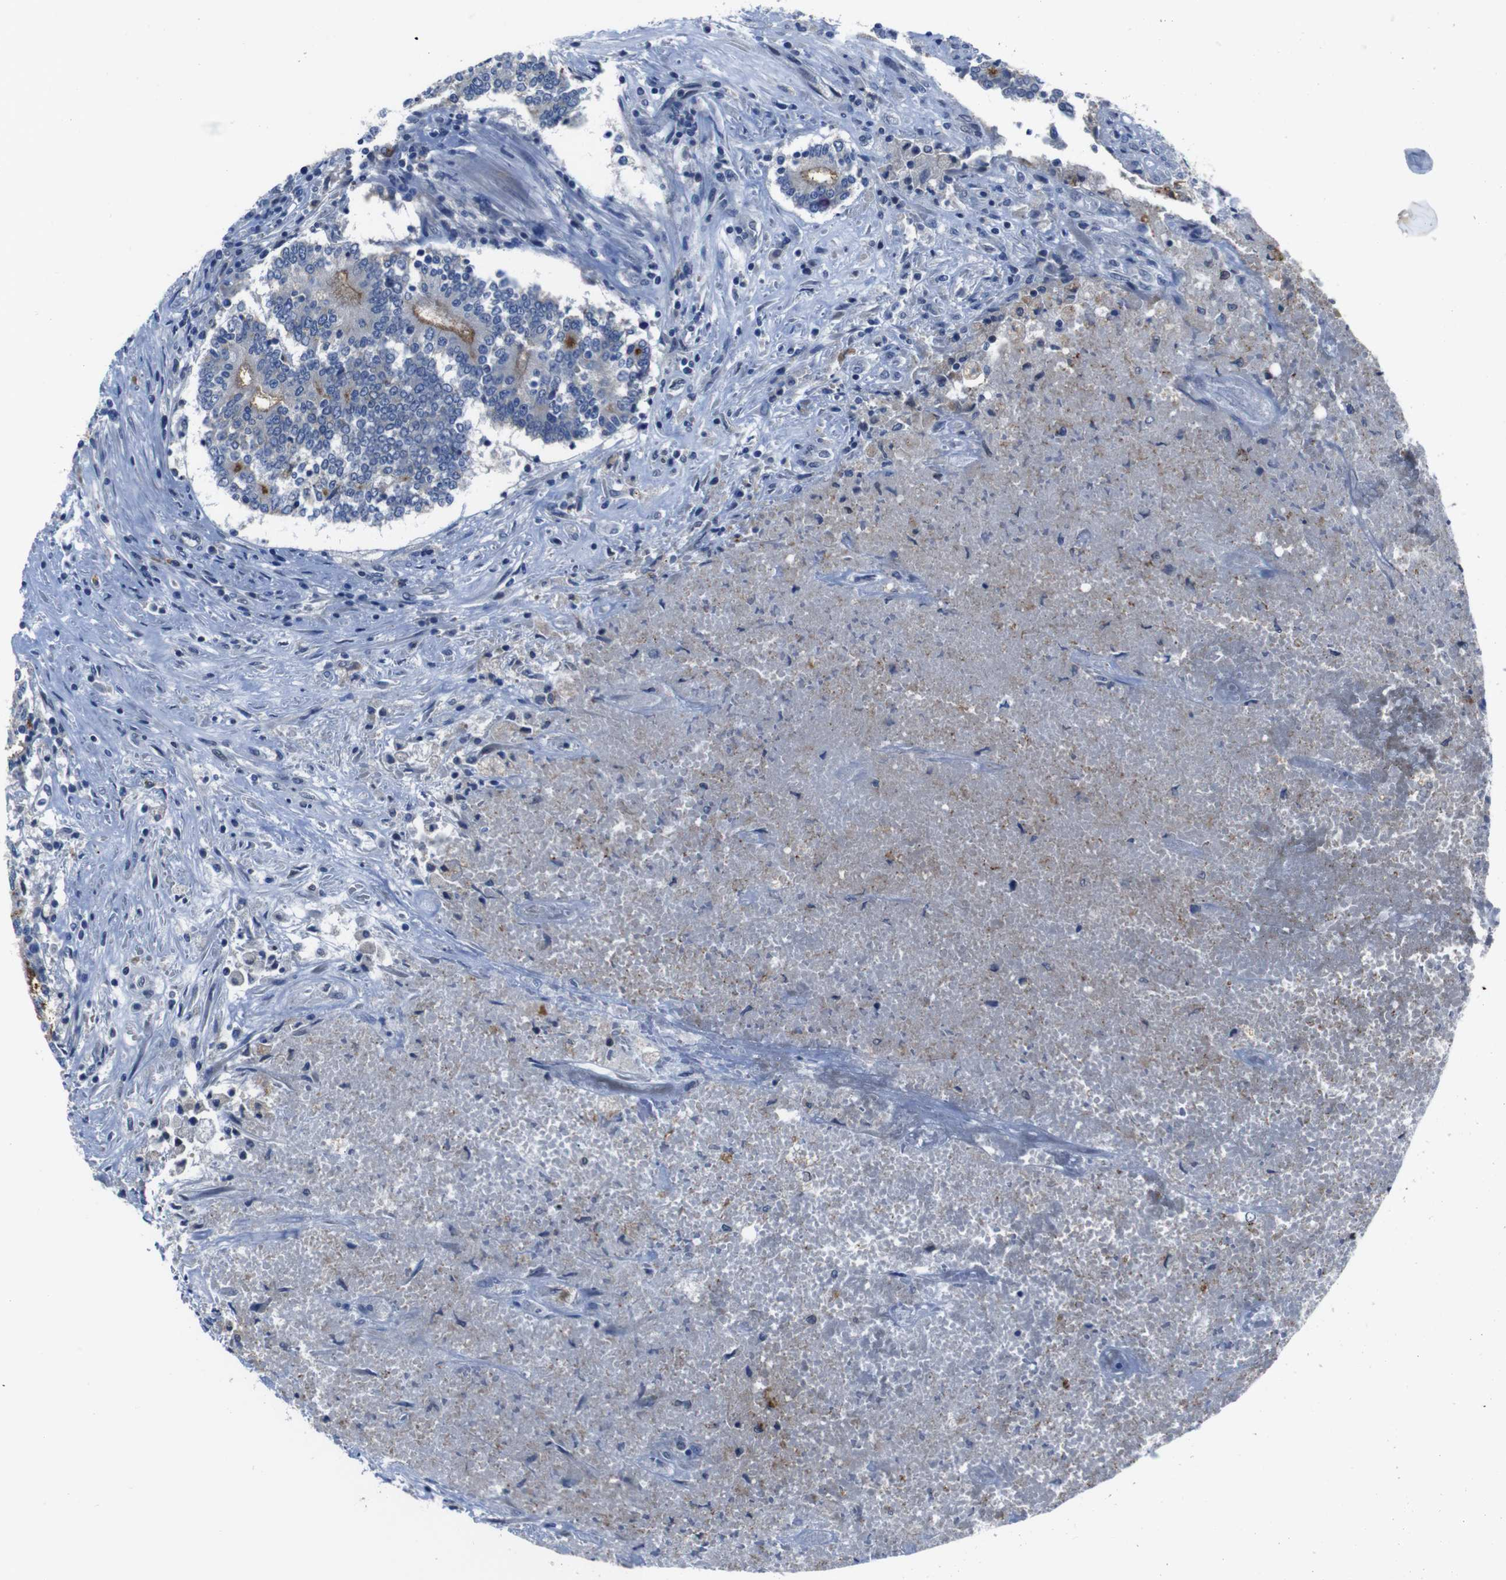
{"staining": {"intensity": "moderate", "quantity": "25%-75%", "location": "cytoplasmic/membranous"}, "tissue": "prostate cancer", "cell_type": "Tumor cells", "image_type": "cancer", "snomed": [{"axis": "morphology", "description": "Normal tissue, NOS"}, {"axis": "morphology", "description": "Adenocarcinoma, High grade"}, {"axis": "topography", "description": "Prostate"}, {"axis": "topography", "description": "Seminal veicle"}], "caption": "The immunohistochemical stain labels moderate cytoplasmic/membranous positivity in tumor cells of prostate cancer tissue.", "gene": "SEMA4B", "patient": {"sex": "male", "age": 55}}